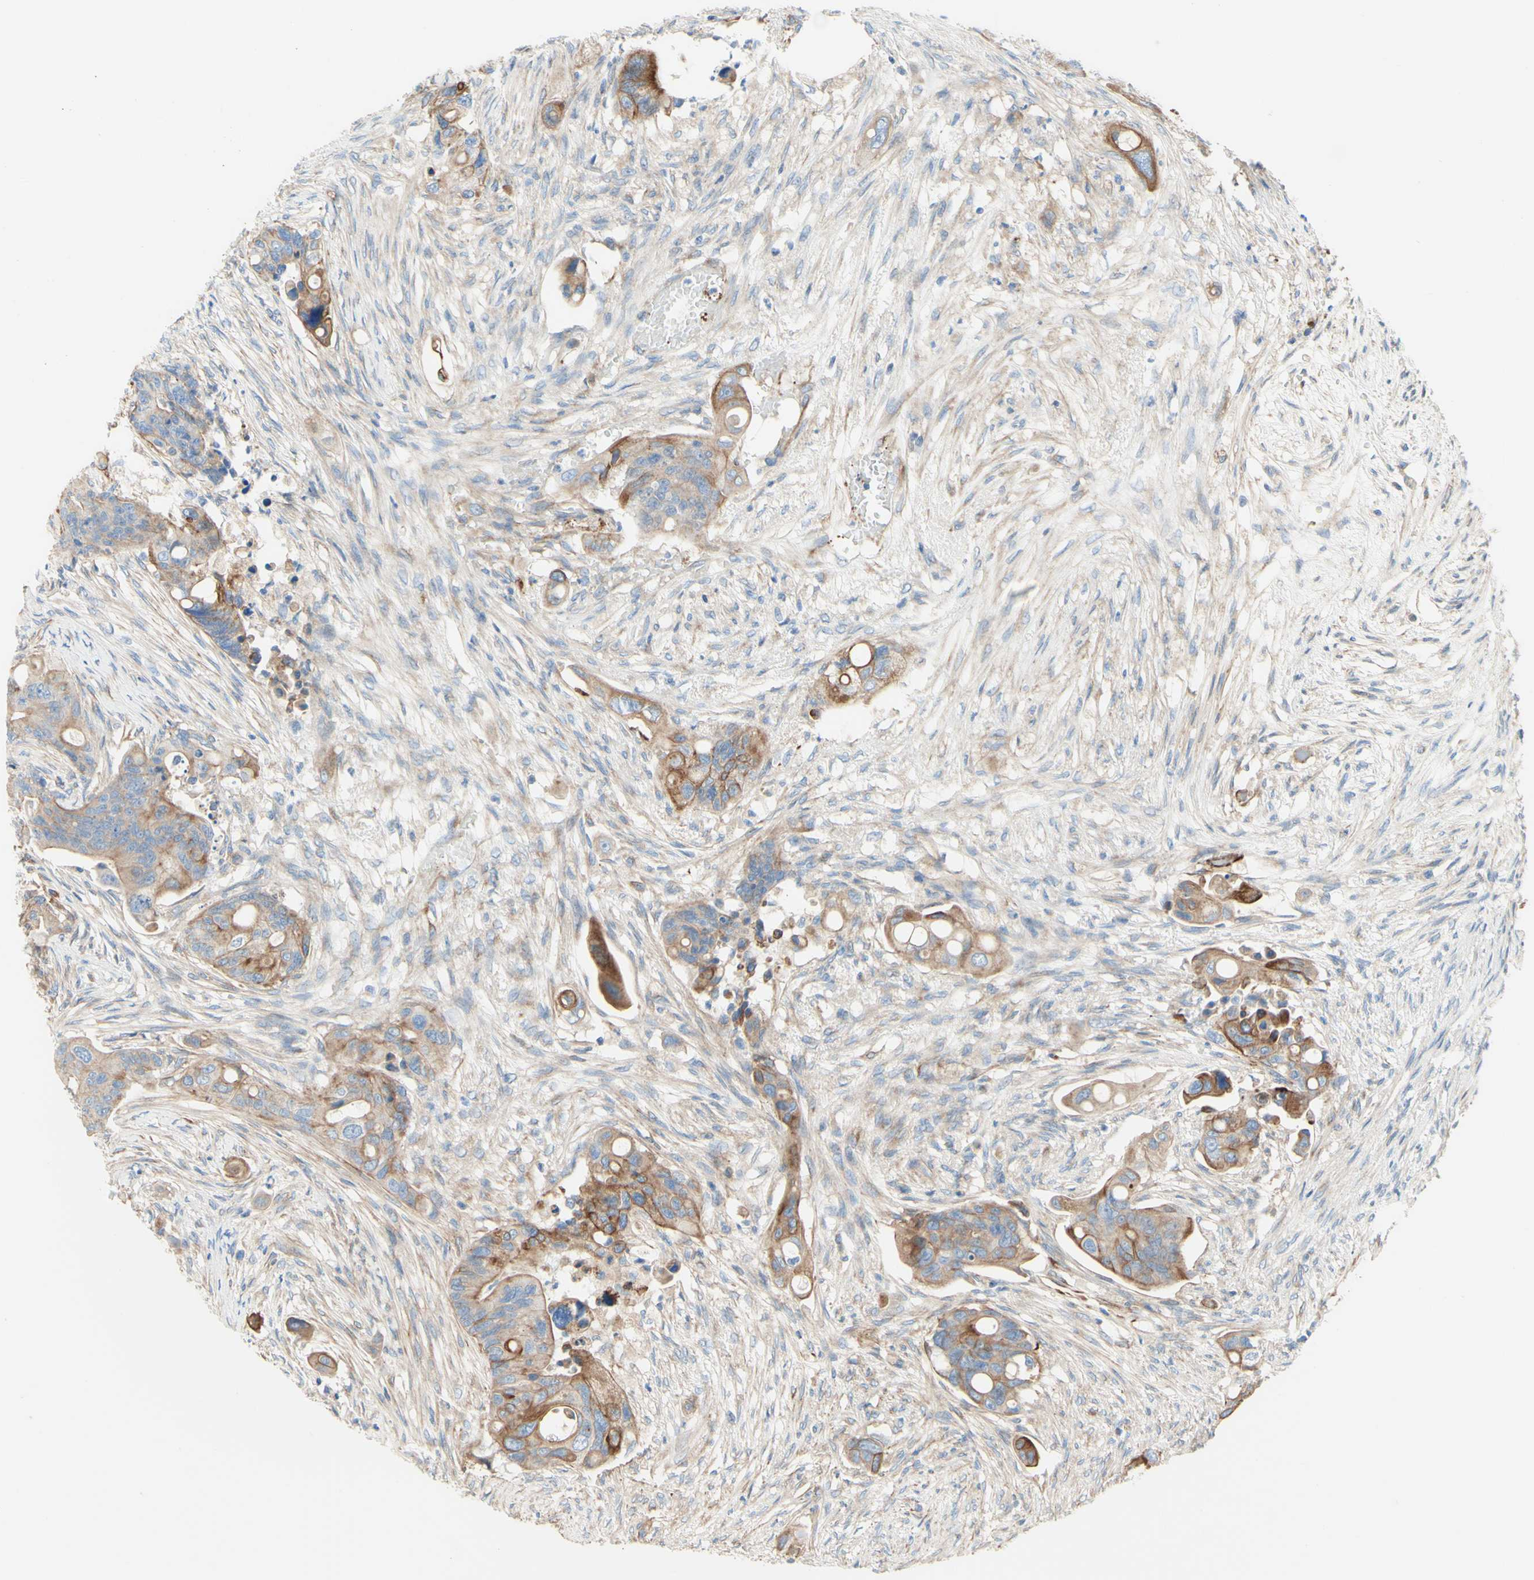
{"staining": {"intensity": "moderate", "quantity": "25%-75%", "location": "cytoplasmic/membranous"}, "tissue": "colorectal cancer", "cell_type": "Tumor cells", "image_type": "cancer", "snomed": [{"axis": "morphology", "description": "Adenocarcinoma, NOS"}, {"axis": "topography", "description": "Colon"}], "caption": "A brown stain shows moderate cytoplasmic/membranous positivity of a protein in colorectal cancer tumor cells.", "gene": "ENDOD1", "patient": {"sex": "female", "age": 57}}